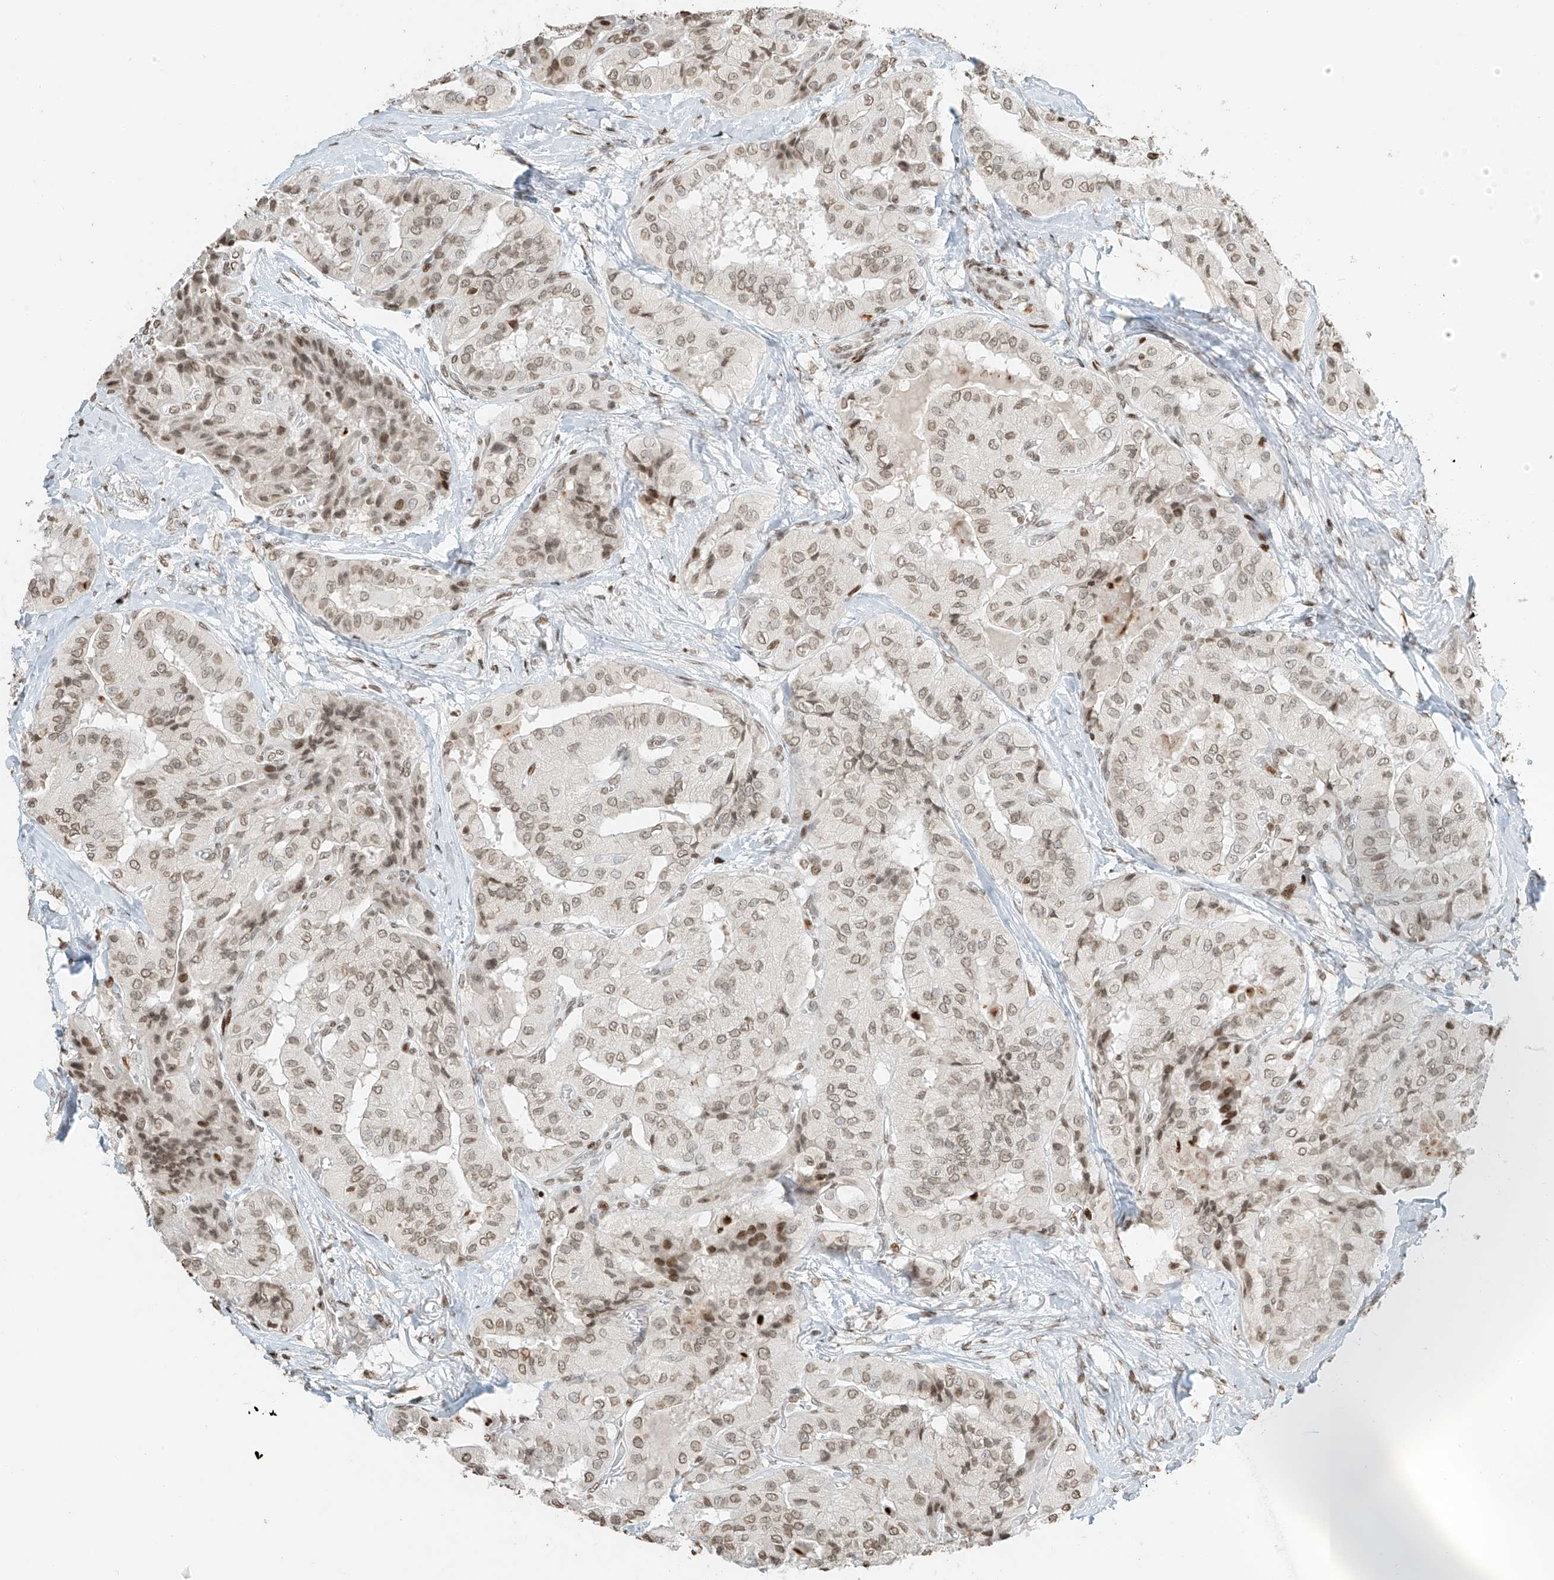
{"staining": {"intensity": "weak", "quantity": ">75%", "location": "nuclear"}, "tissue": "thyroid cancer", "cell_type": "Tumor cells", "image_type": "cancer", "snomed": [{"axis": "morphology", "description": "Papillary adenocarcinoma, NOS"}, {"axis": "topography", "description": "Thyroid gland"}], "caption": "A low amount of weak nuclear staining is present in about >75% of tumor cells in thyroid cancer (papillary adenocarcinoma) tissue. (Brightfield microscopy of DAB IHC at high magnification).", "gene": "C17orf58", "patient": {"sex": "female", "age": 59}}